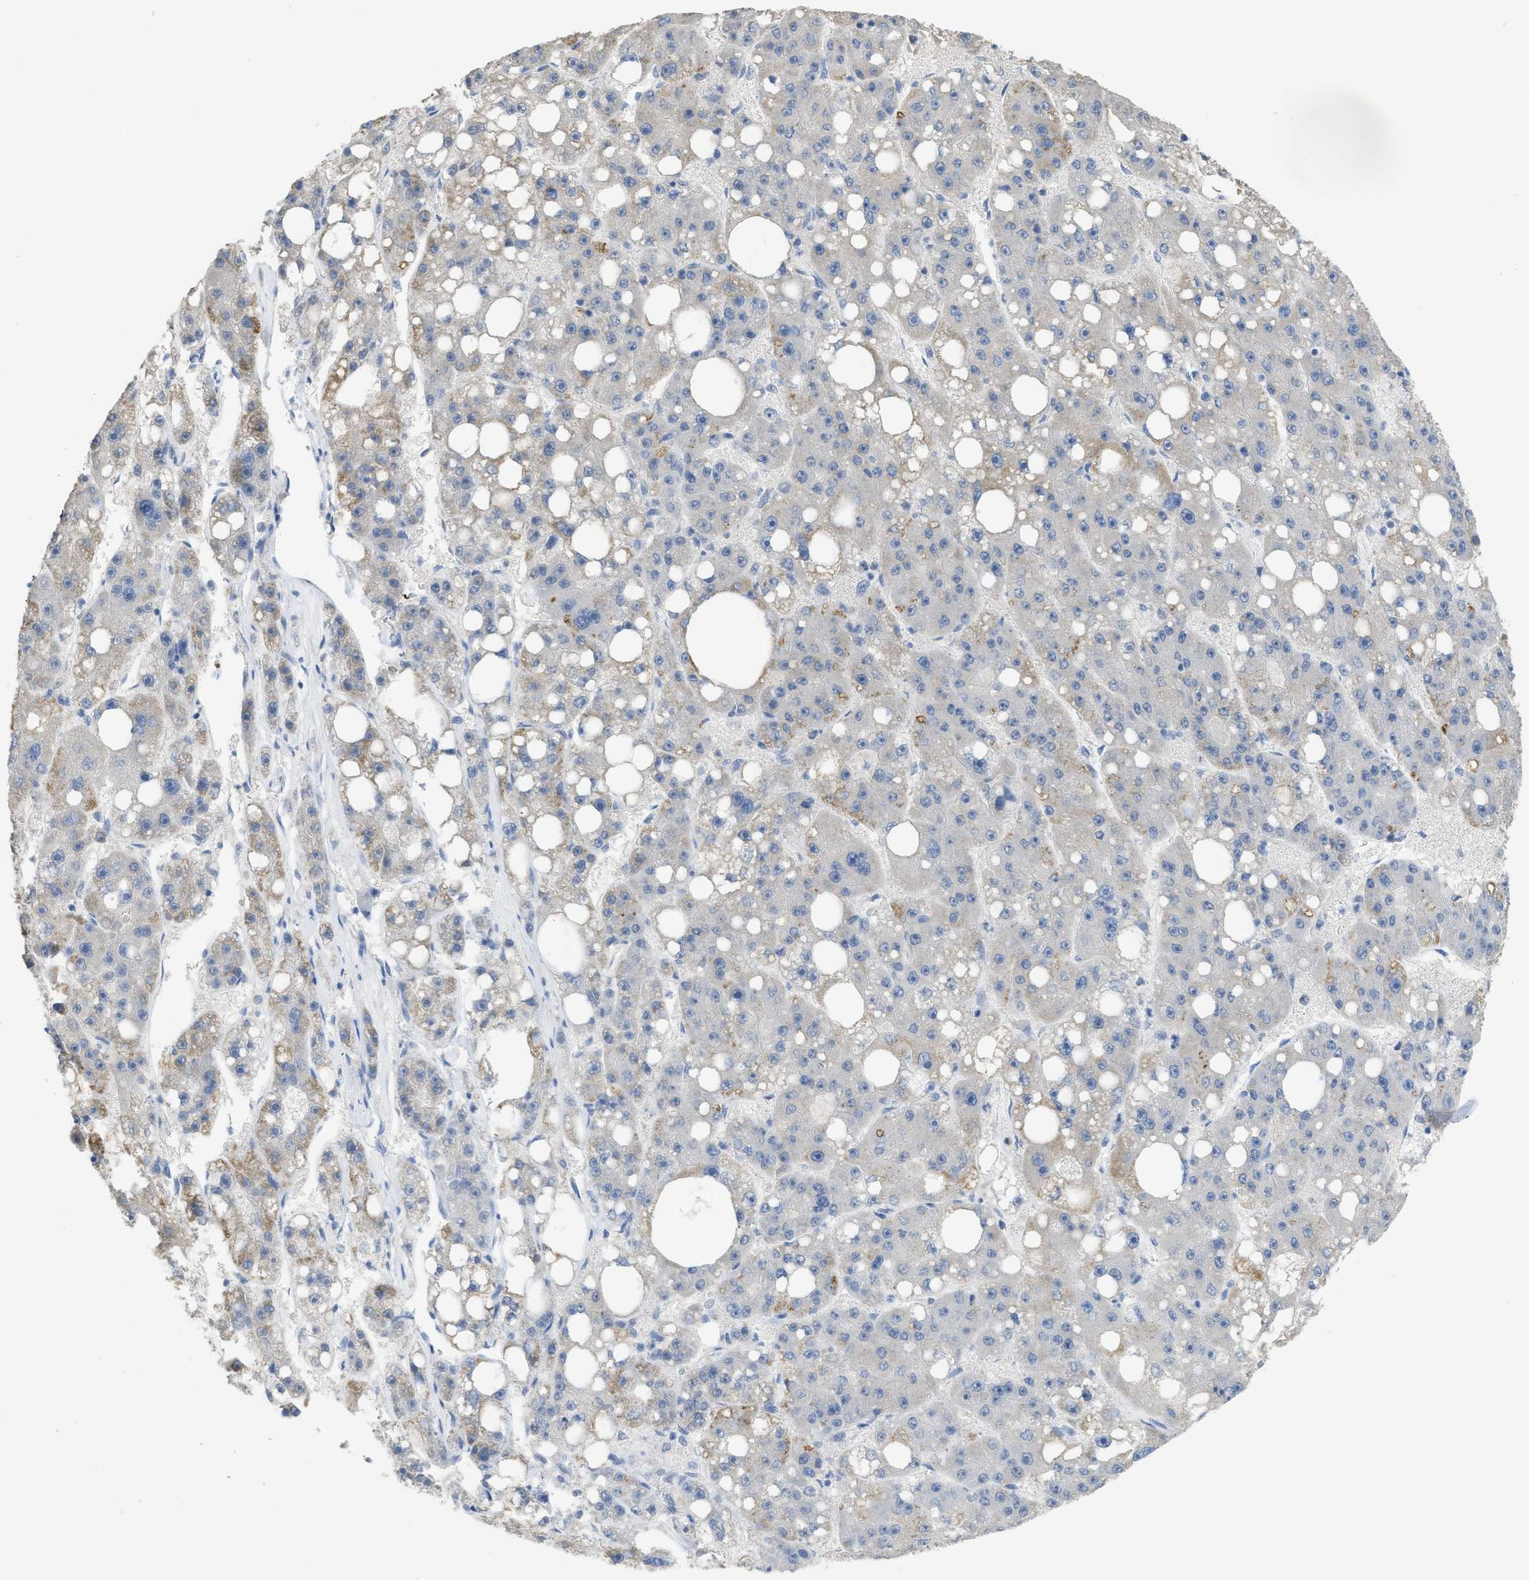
{"staining": {"intensity": "moderate", "quantity": "<25%", "location": "cytoplasmic/membranous"}, "tissue": "liver cancer", "cell_type": "Tumor cells", "image_type": "cancer", "snomed": [{"axis": "morphology", "description": "Carcinoma, Hepatocellular, NOS"}, {"axis": "topography", "description": "Liver"}], "caption": "High-power microscopy captured an immunohistochemistry photomicrograph of liver hepatocellular carcinoma, revealing moderate cytoplasmic/membranous expression in approximately <25% of tumor cells.", "gene": "SFXN2", "patient": {"sex": "female", "age": 61}}